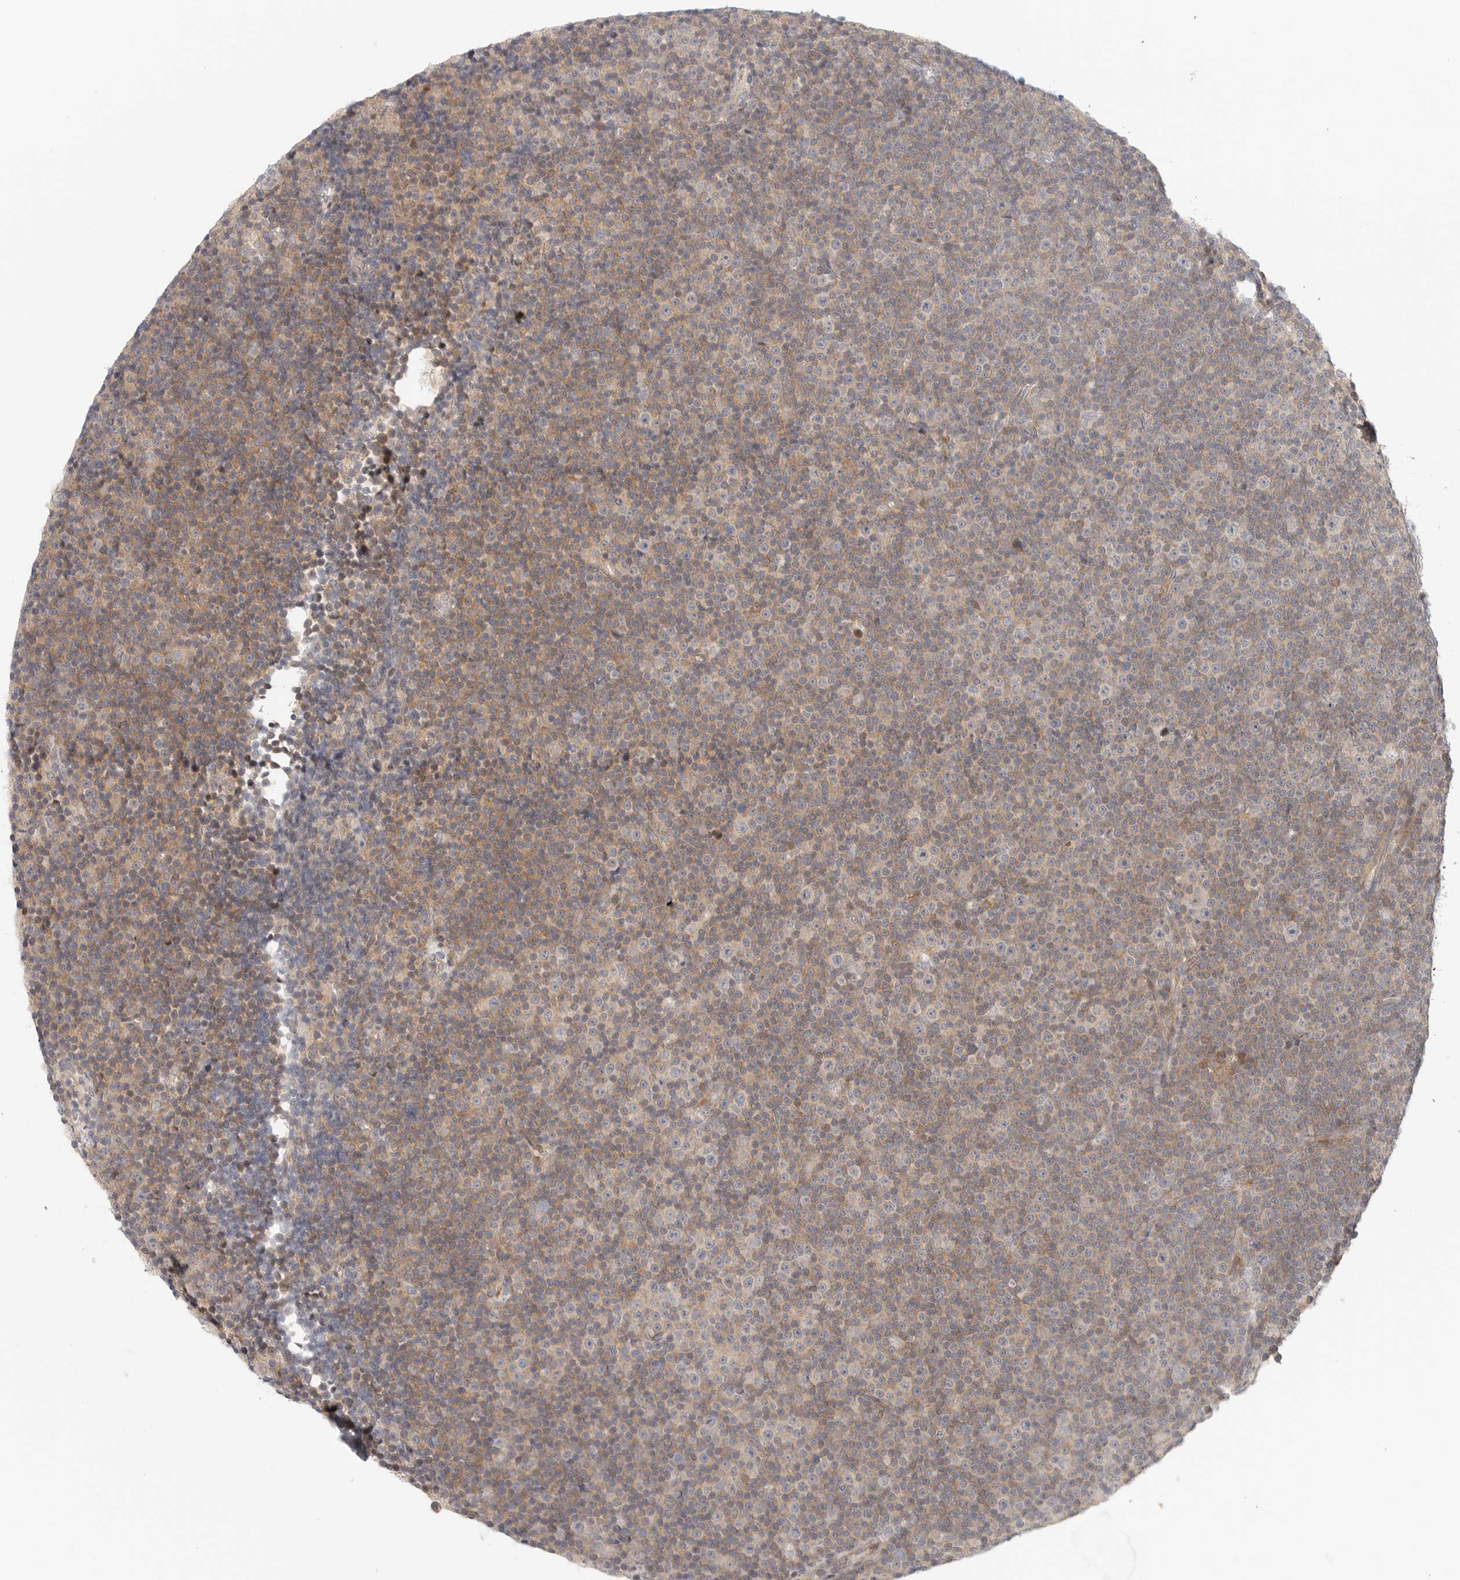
{"staining": {"intensity": "moderate", "quantity": "25%-75%", "location": "cytoplasmic/membranous"}, "tissue": "lymphoma", "cell_type": "Tumor cells", "image_type": "cancer", "snomed": [{"axis": "morphology", "description": "Malignant lymphoma, non-Hodgkin's type, Low grade"}, {"axis": "topography", "description": "Lymph node"}], "caption": "Malignant lymphoma, non-Hodgkin's type (low-grade) stained for a protein (brown) shows moderate cytoplasmic/membranous positive positivity in approximately 25%-75% of tumor cells.", "gene": "HDAC6", "patient": {"sex": "female", "age": 67}}